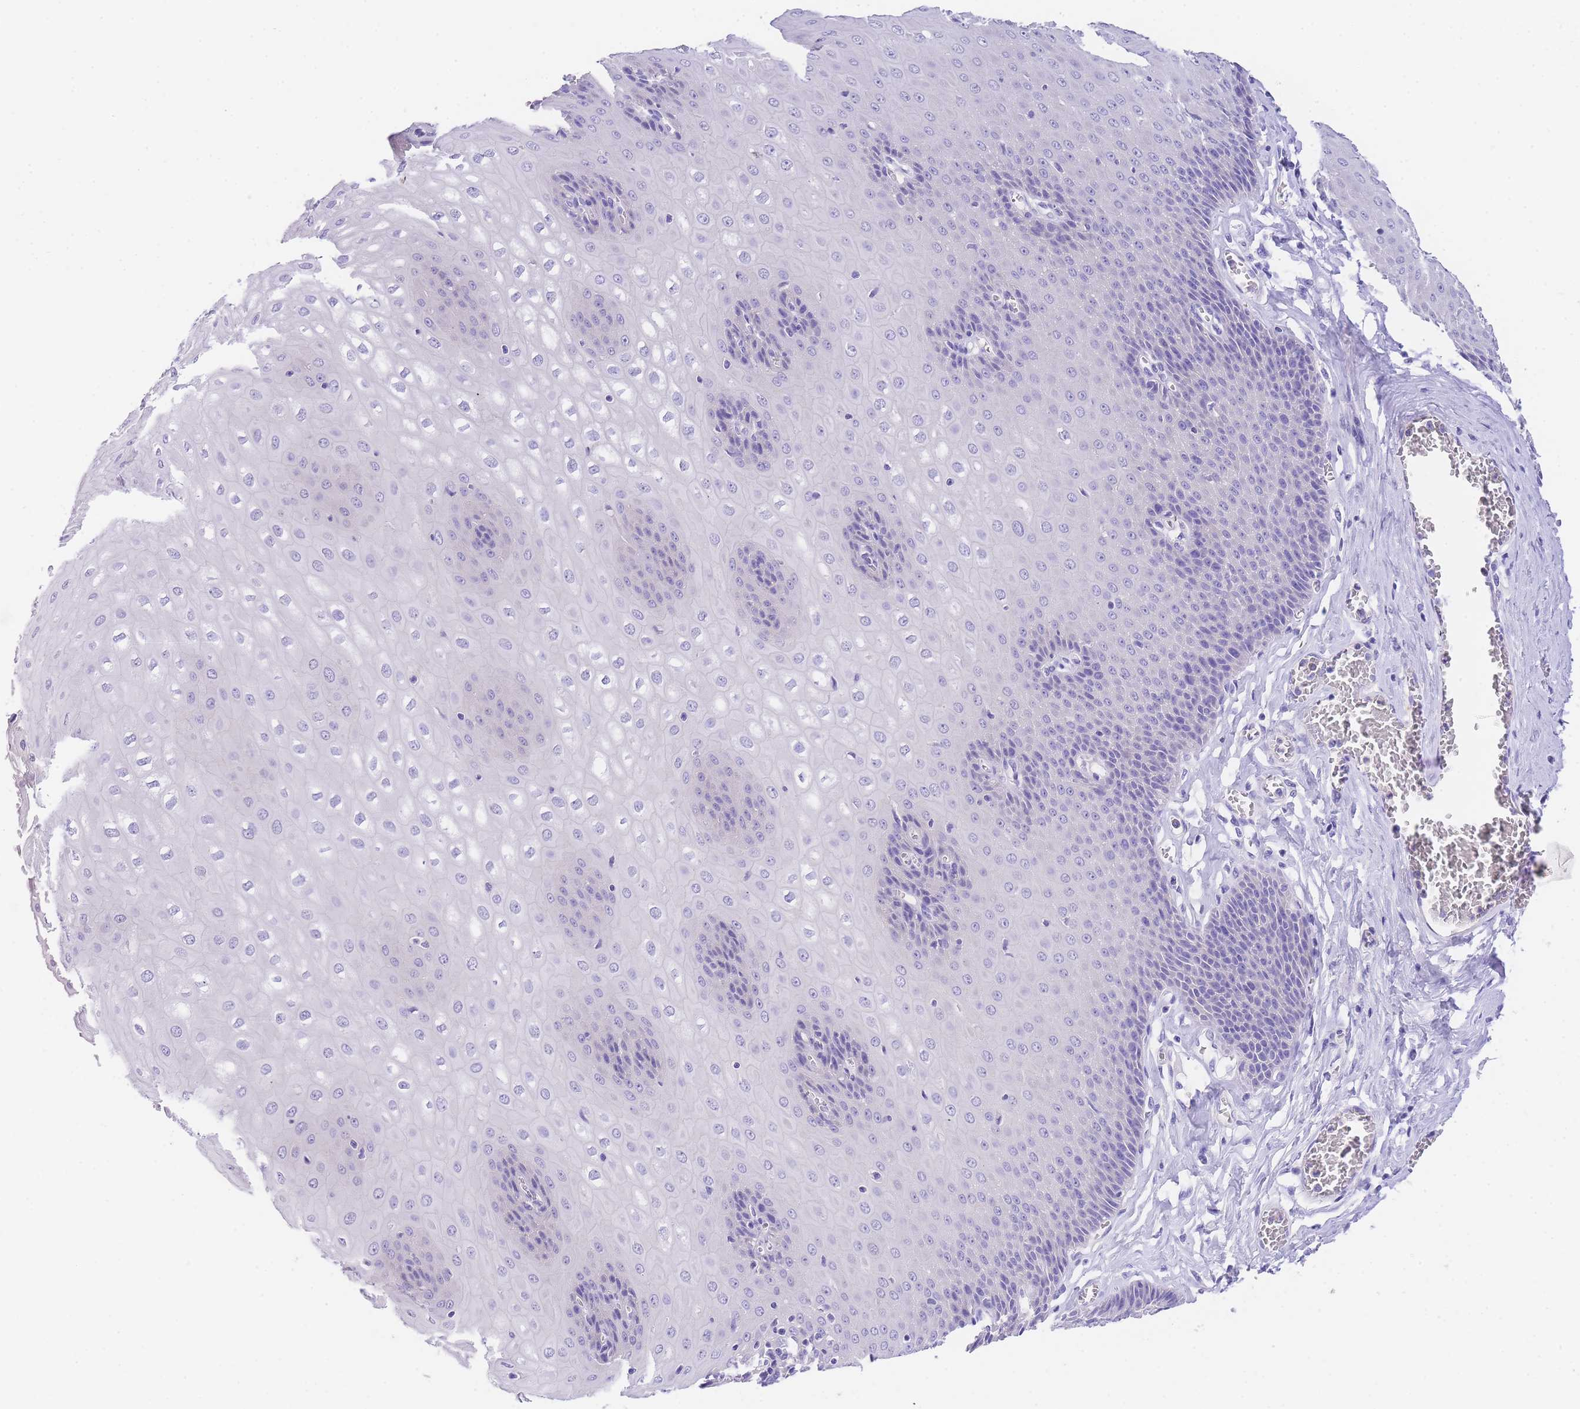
{"staining": {"intensity": "negative", "quantity": "none", "location": "none"}, "tissue": "esophagus", "cell_type": "Squamous epithelial cells", "image_type": "normal", "snomed": [{"axis": "morphology", "description": "Normal tissue, NOS"}, {"axis": "topography", "description": "Esophagus"}], "caption": "This micrograph is of benign esophagus stained with IHC to label a protein in brown with the nuclei are counter-stained blue. There is no expression in squamous epithelial cells.", "gene": "EPN2", "patient": {"sex": "male", "age": 60}}